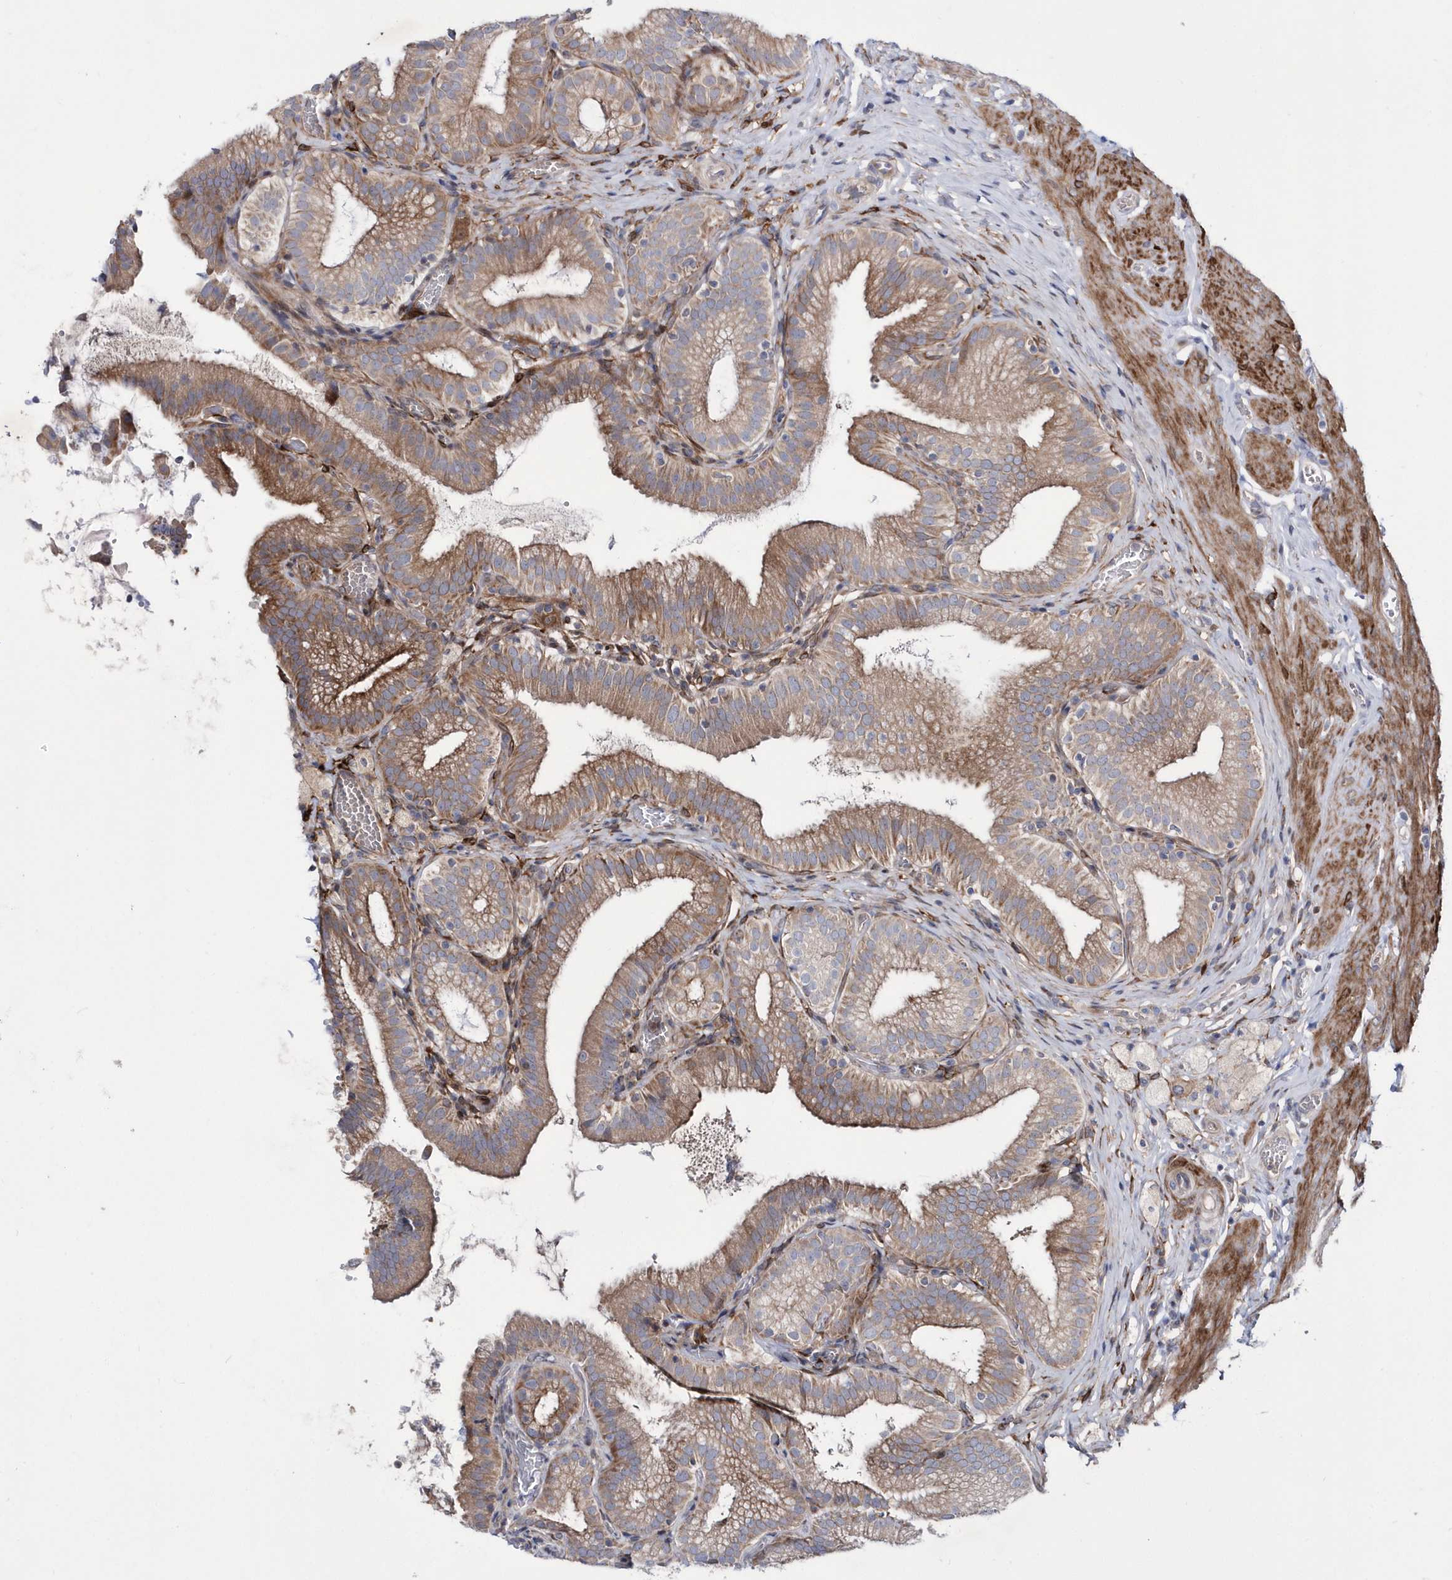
{"staining": {"intensity": "moderate", "quantity": ">75%", "location": "cytoplasmic/membranous"}, "tissue": "gallbladder", "cell_type": "Glandular cells", "image_type": "normal", "snomed": [{"axis": "morphology", "description": "Normal tissue, NOS"}, {"axis": "topography", "description": "Gallbladder"}], "caption": "A medium amount of moderate cytoplasmic/membranous expression is appreciated in approximately >75% of glandular cells in unremarkable gallbladder.", "gene": "DSPP", "patient": {"sex": "male", "age": 54}}